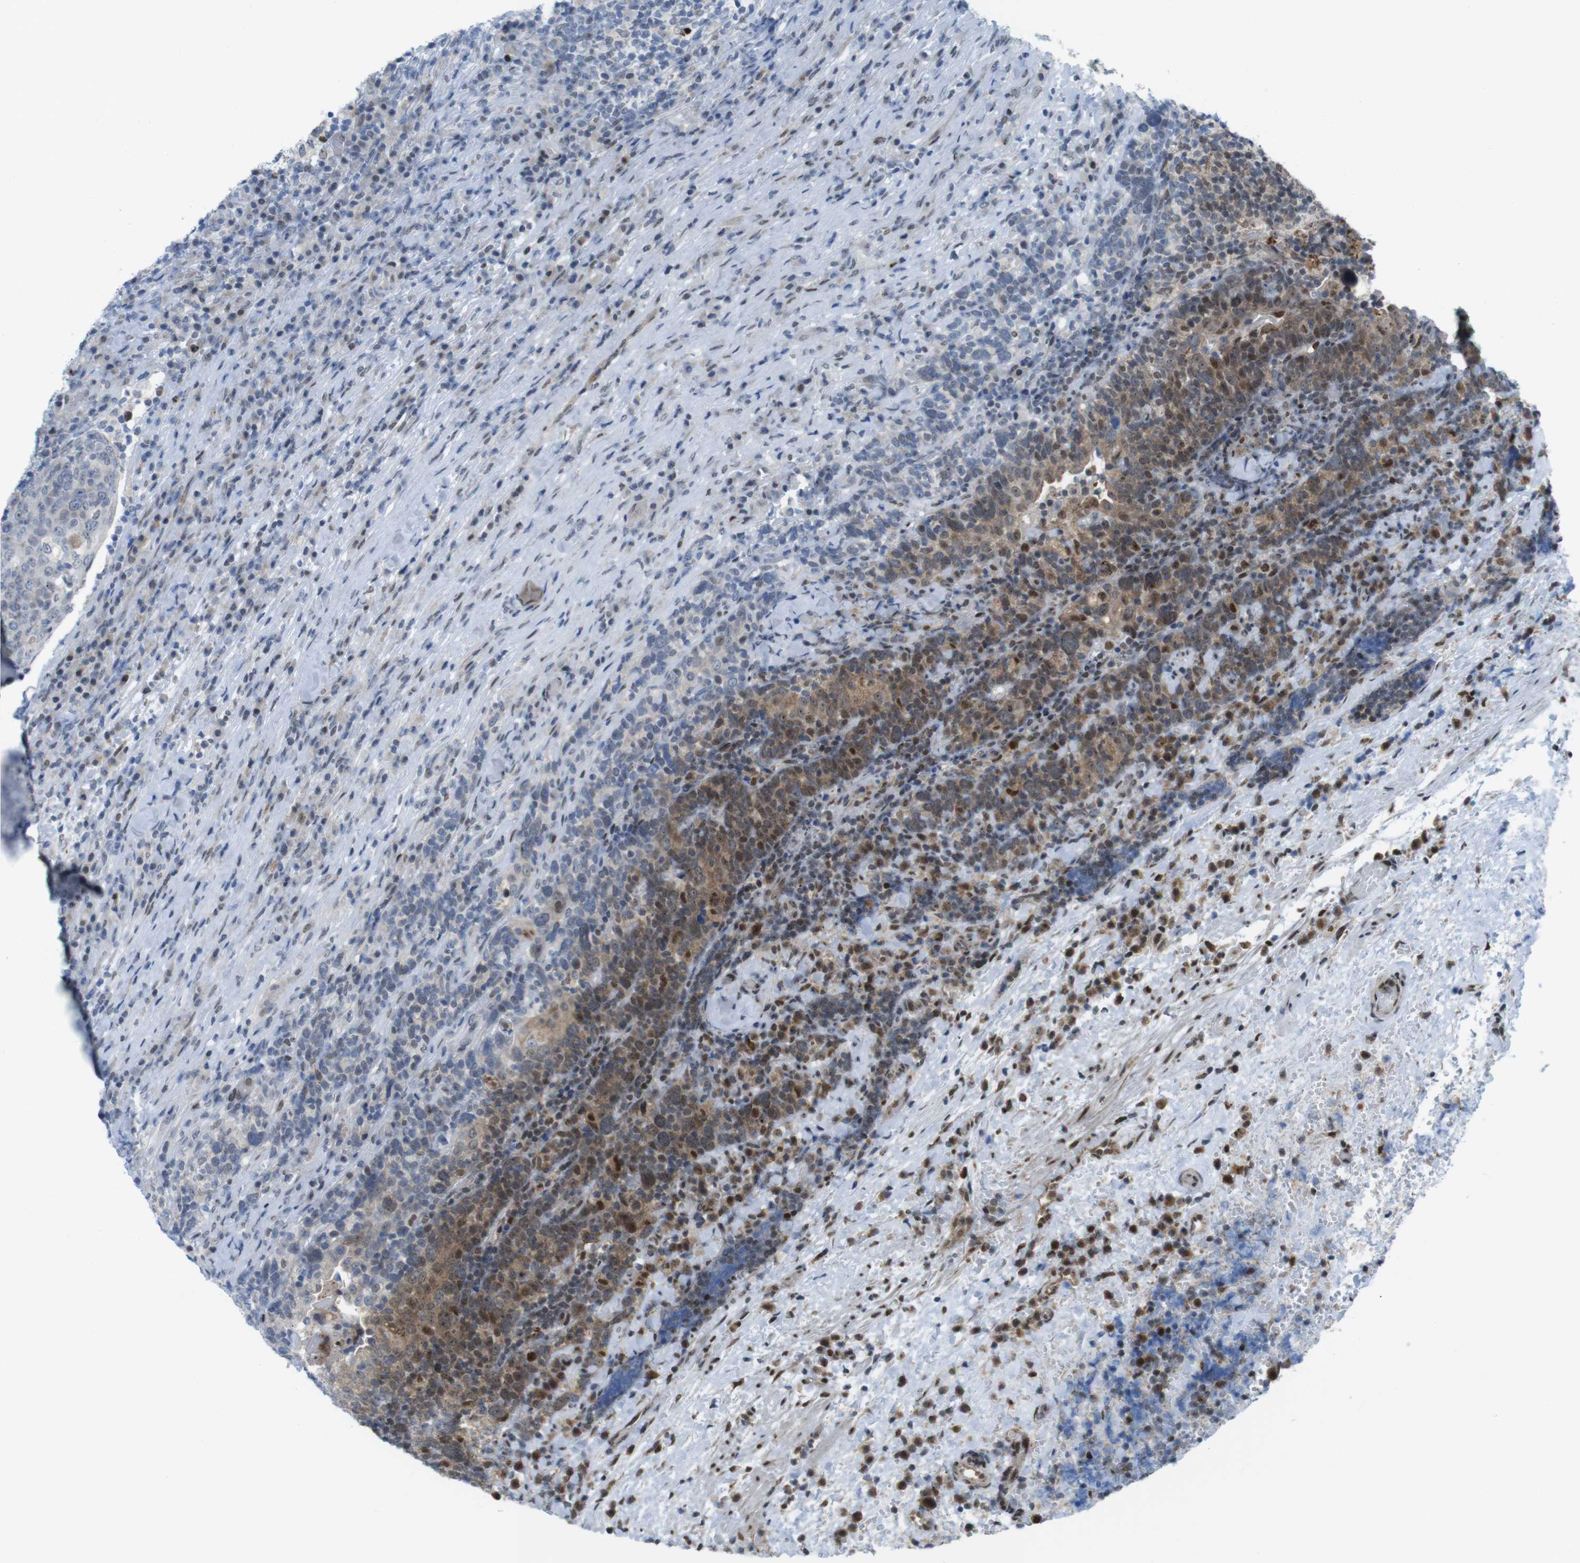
{"staining": {"intensity": "moderate", "quantity": "<25%", "location": "cytoplasmic/membranous,nuclear"}, "tissue": "head and neck cancer", "cell_type": "Tumor cells", "image_type": "cancer", "snomed": [{"axis": "morphology", "description": "Squamous cell carcinoma, NOS"}, {"axis": "morphology", "description": "Squamous cell carcinoma, metastatic, NOS"}, {"axis": "topography", "description": "Lymph node"}, {"axis": "topography", "description": "Head-Neck"}], "caption": "A low amount of moderate cytoplasmic/membranous and nuclear expression is seen in about <25% of tumor cells in head and neck cancer (squamous cell carcinoma) tissue.", "gene": "UBB", "patient": {"sex": "male", "age": 62}}